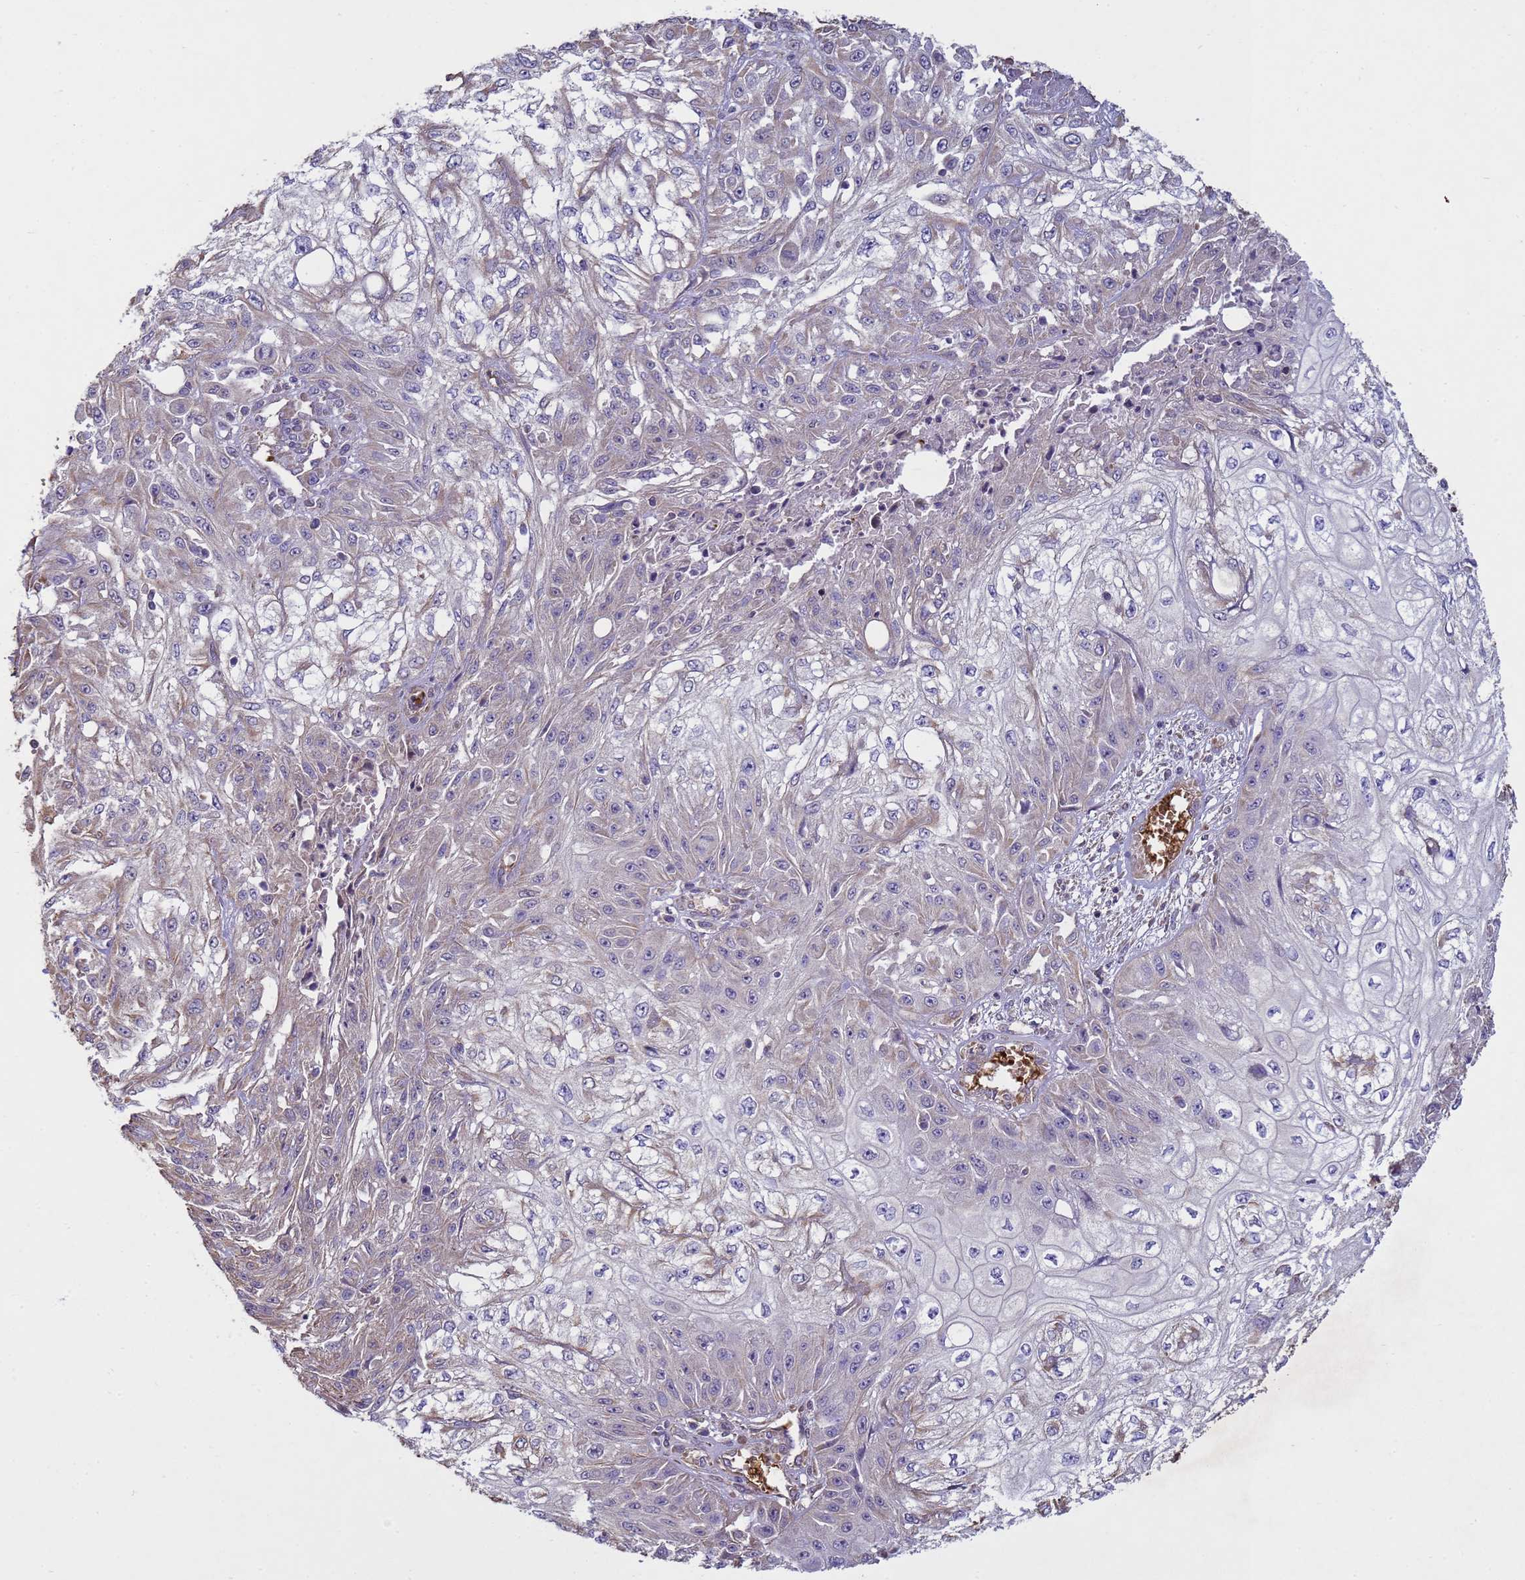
{"staining": {"intensity": "weak", "quantity": "<25%", "location": "cytoplasmic/membranous"}, "tissue": "skin cancer", "cell_type": "Tumor cells", "image_type": "cancer", "snomed": [{"axis": "morphology", "description": "Squamous cell carcinoma, NOS"}, {"axis": "morphology", "description": "Squamous cell carcinoma, metastatic, NOS"}, {"axis": "topography", "description": "Skin"}, {"axis": "topography", "description": "Lymph node"}], "caption": "Tumor cells are negative for brown protein staining in skin cancer.", "gene": "SGIP1", "patient": {"sex": "male", "age": 75}}